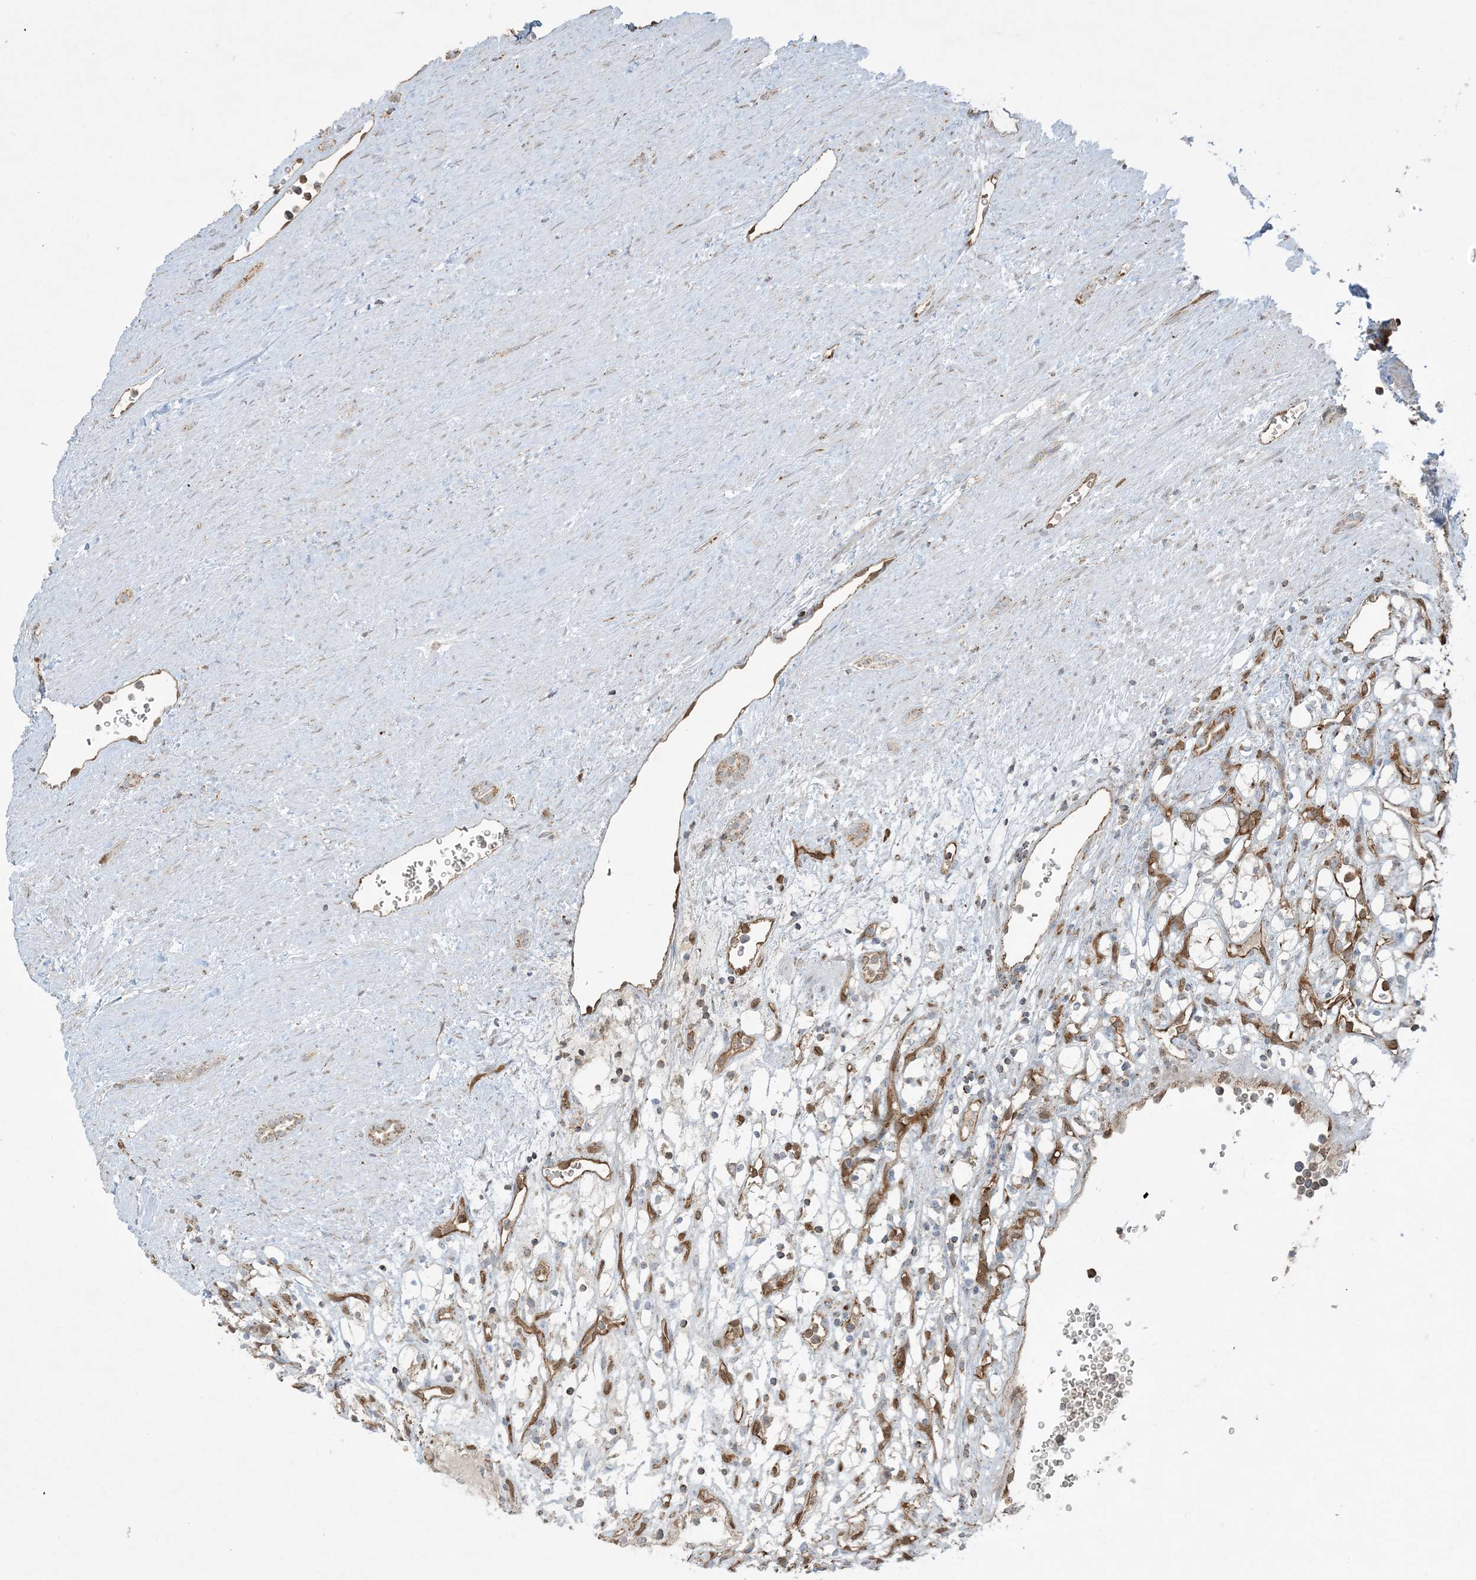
{"staining": {"intensity": "negative", "quantity": "none", "location": "none"}, "tissue": "renal cancer", "cell_type": "Tumor cells", "image_type": "cancer", "snomed": [{"axis": "morphology", "description": "Adenocarcinoma, NOS"}, {"axis": "topography", "description": "Kidney"}], "caption": "Renal cancer (adenocarcinoma) was stained to show a protein in brown. There is no significant expression in tumor cells.", "gene": "PPM1F", "patient": {"sex": "female", "age": 69}}